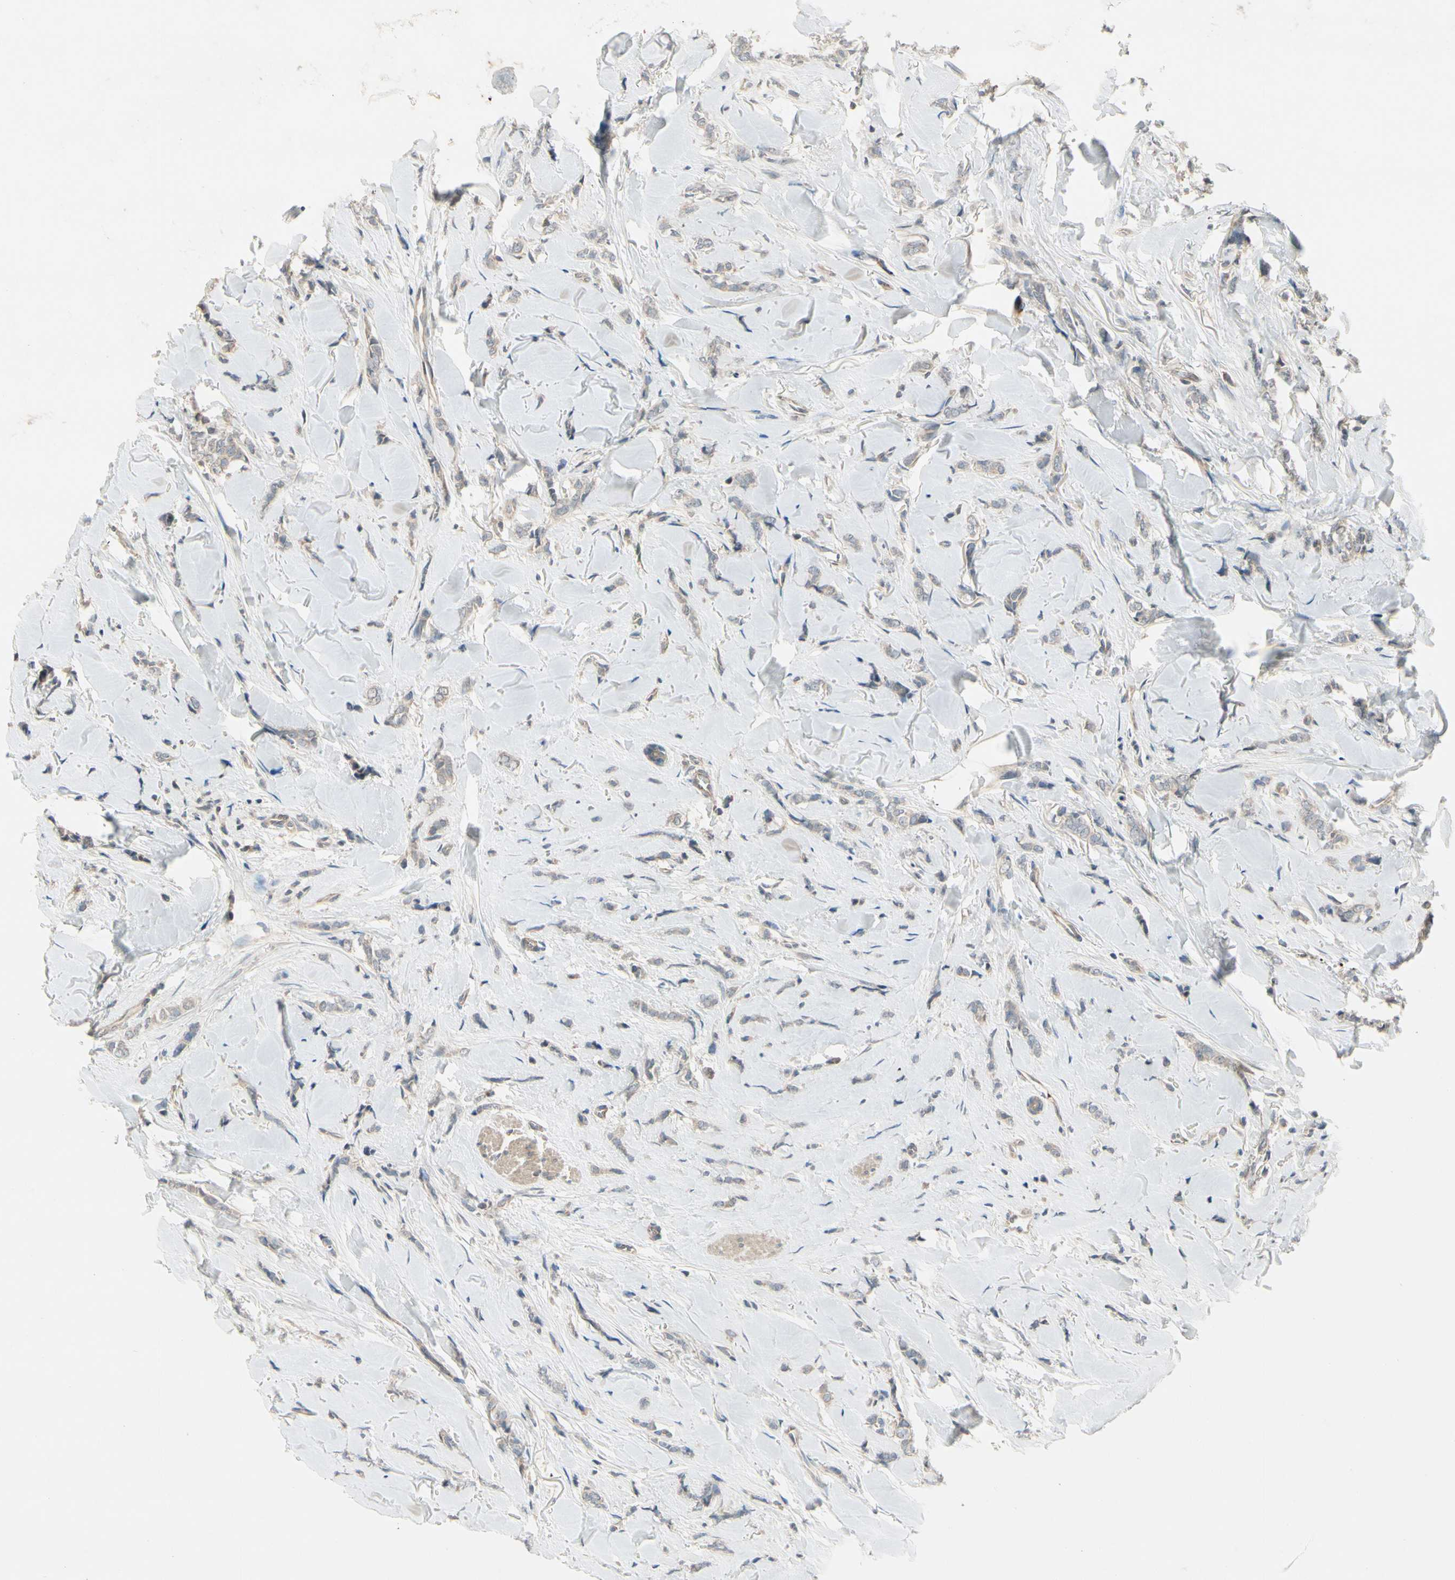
{"staining": {"intensity": "weak", "quantity": ">75%", "location": "cytoplasmic/membranous"}, "tissue": "breast cancer", "cell_type": "Tumor cells", "image_type": "cancer", "snomed": [{"axis": "morphology", "description": "Lobular carcinoma"}, {"axis": "topography", "description": "Skin"}, {"axis": "topography", "description": "Breast"}], "caption": "Weak cytoplasmic/membranous staining is identified in approximately >75% of tumor cells in breast lobular carcinoma. (DAB = brown stain, brightfield microscopy at high magnification).", "gene": "PPP3CB", "patient": {"sex": "female", "age": 46}}